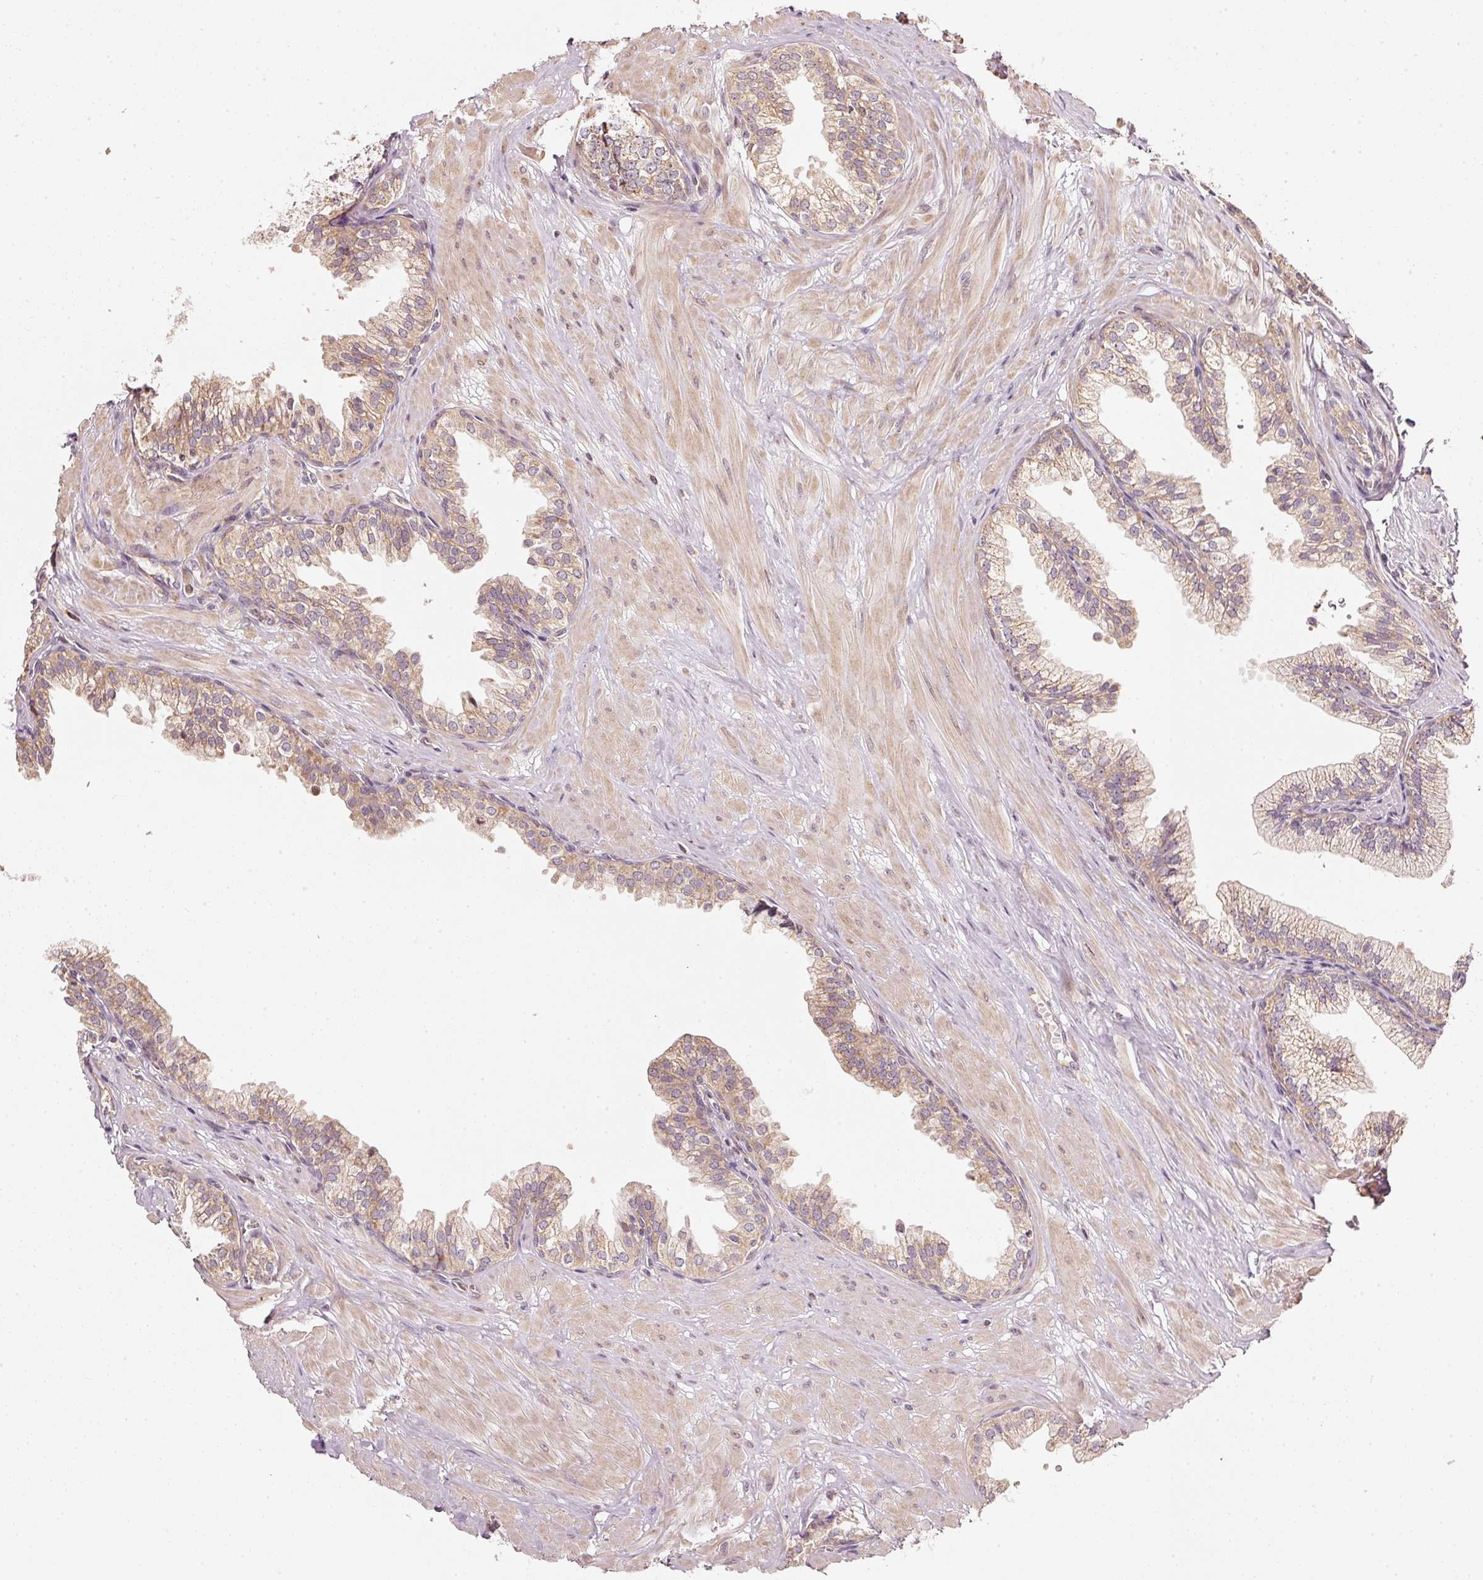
{"staining": {"intensity": "weak", "quantity": "25%-75%", "location": "cytoplasmic/membranous"}, "tissue": "prostate", "cell_type": "Glandular cells", "image_type": "normal", "snomed": [{"axis": "morphology", "description": "Normal tissue, NOS"}, {"axis": "topography", "description": "Prostate"}, {"axis": "topography", "description": "Peripheral nerve tissue"}], "caption": "Prostate stained with a brown dye demonstrates weak cytoplasmic/membranous positive staining in approximately 25%-75% of glandular cells.", "gene": "RAB35", "patient": {"sex": "male", "age": 55}}